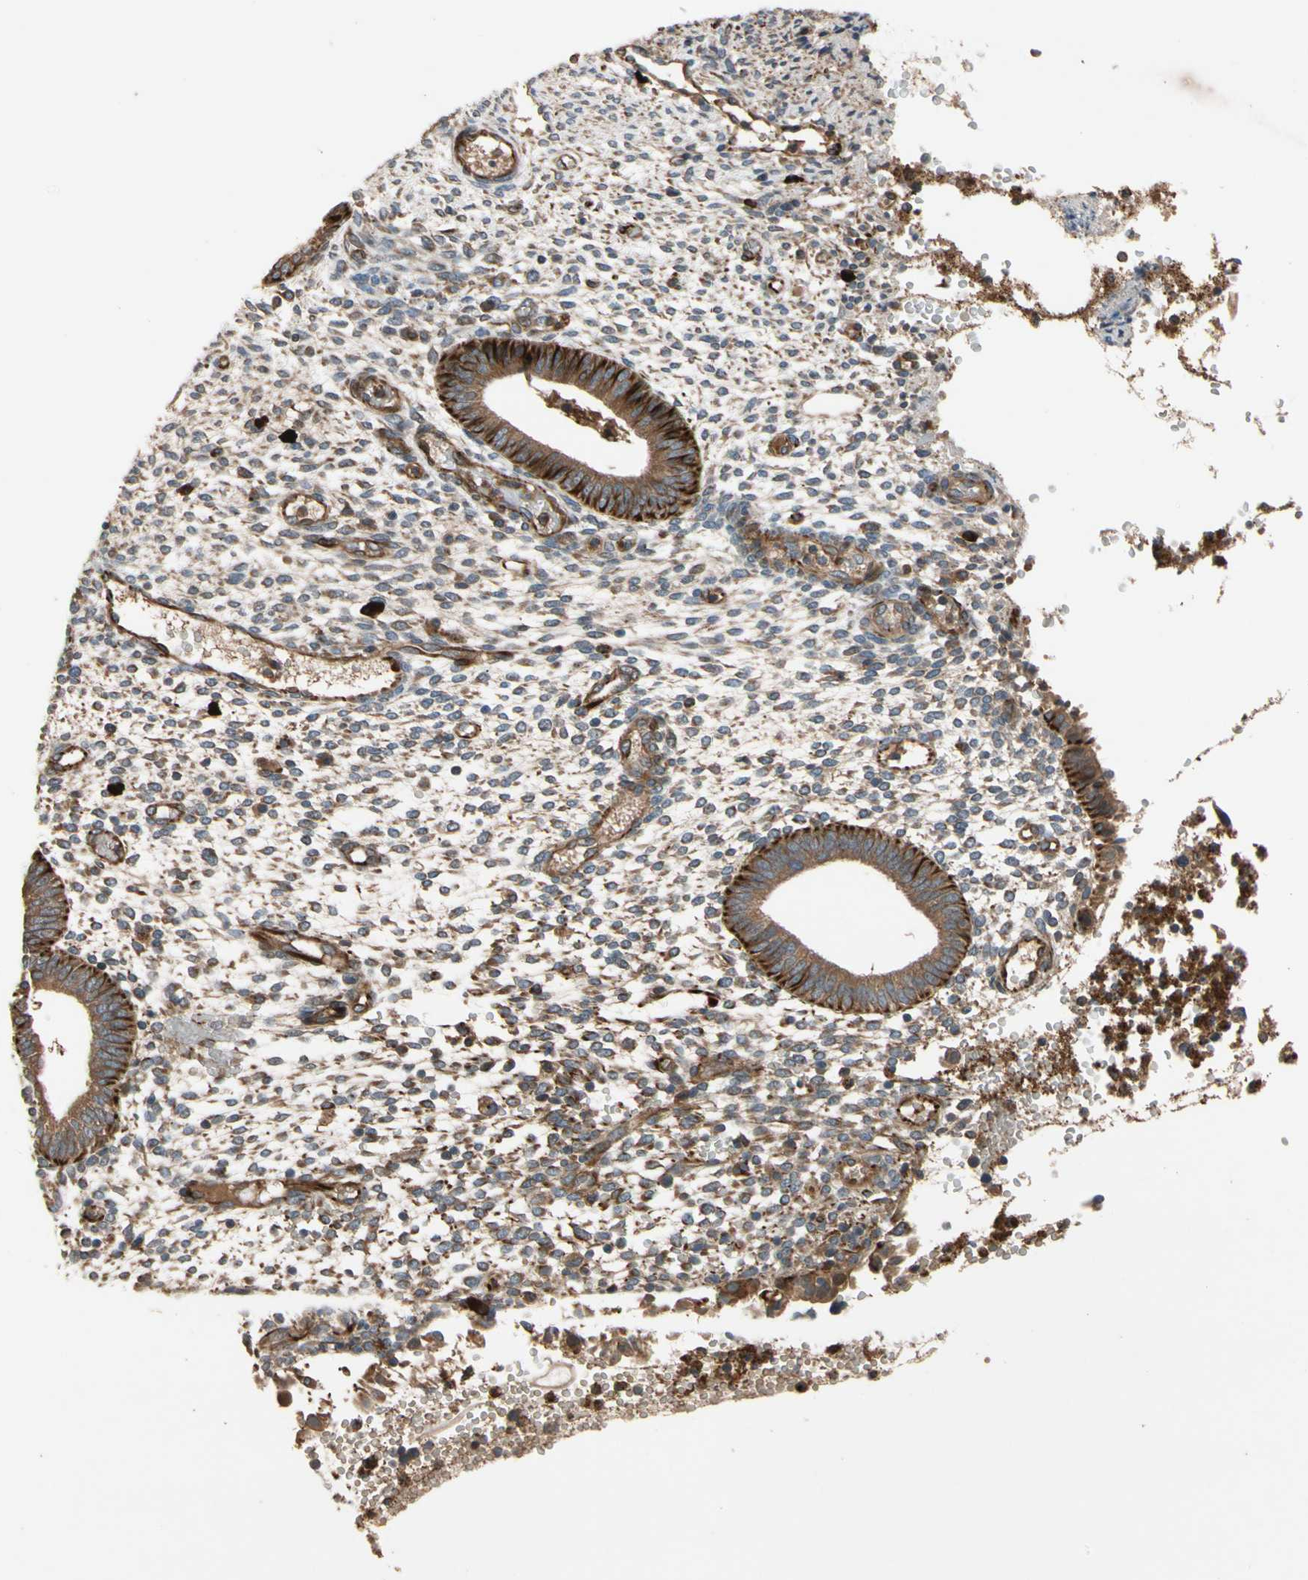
{"staining": {"intensity": "moderate", "quantity": ">75%", "location": "cytoplasmic/membranous"}, "tissue": "endometrium", "cell_type": "Cells in endometrial stroma", "image_type": "normal", "snomed": [{"axis": "morphology", "description": "Normal tissue, NOS"}, {"axis": "topography", "description": "Endometrium"}], "caption": "Immunohistochemistry staining of normal endometrium, which demonstrates medium levels of moderate cytoplasmic/membranous staining in about >75% of cells in endometrial stroma indicating moderate cytoplasmic/membranous protein staining. The staining was performed using DAB (brown) for protein detection and nuclei were counterstained in hematoxylin (blue).", "gene": "FGD6", "patient": {"sex": "female", "age": 35}}